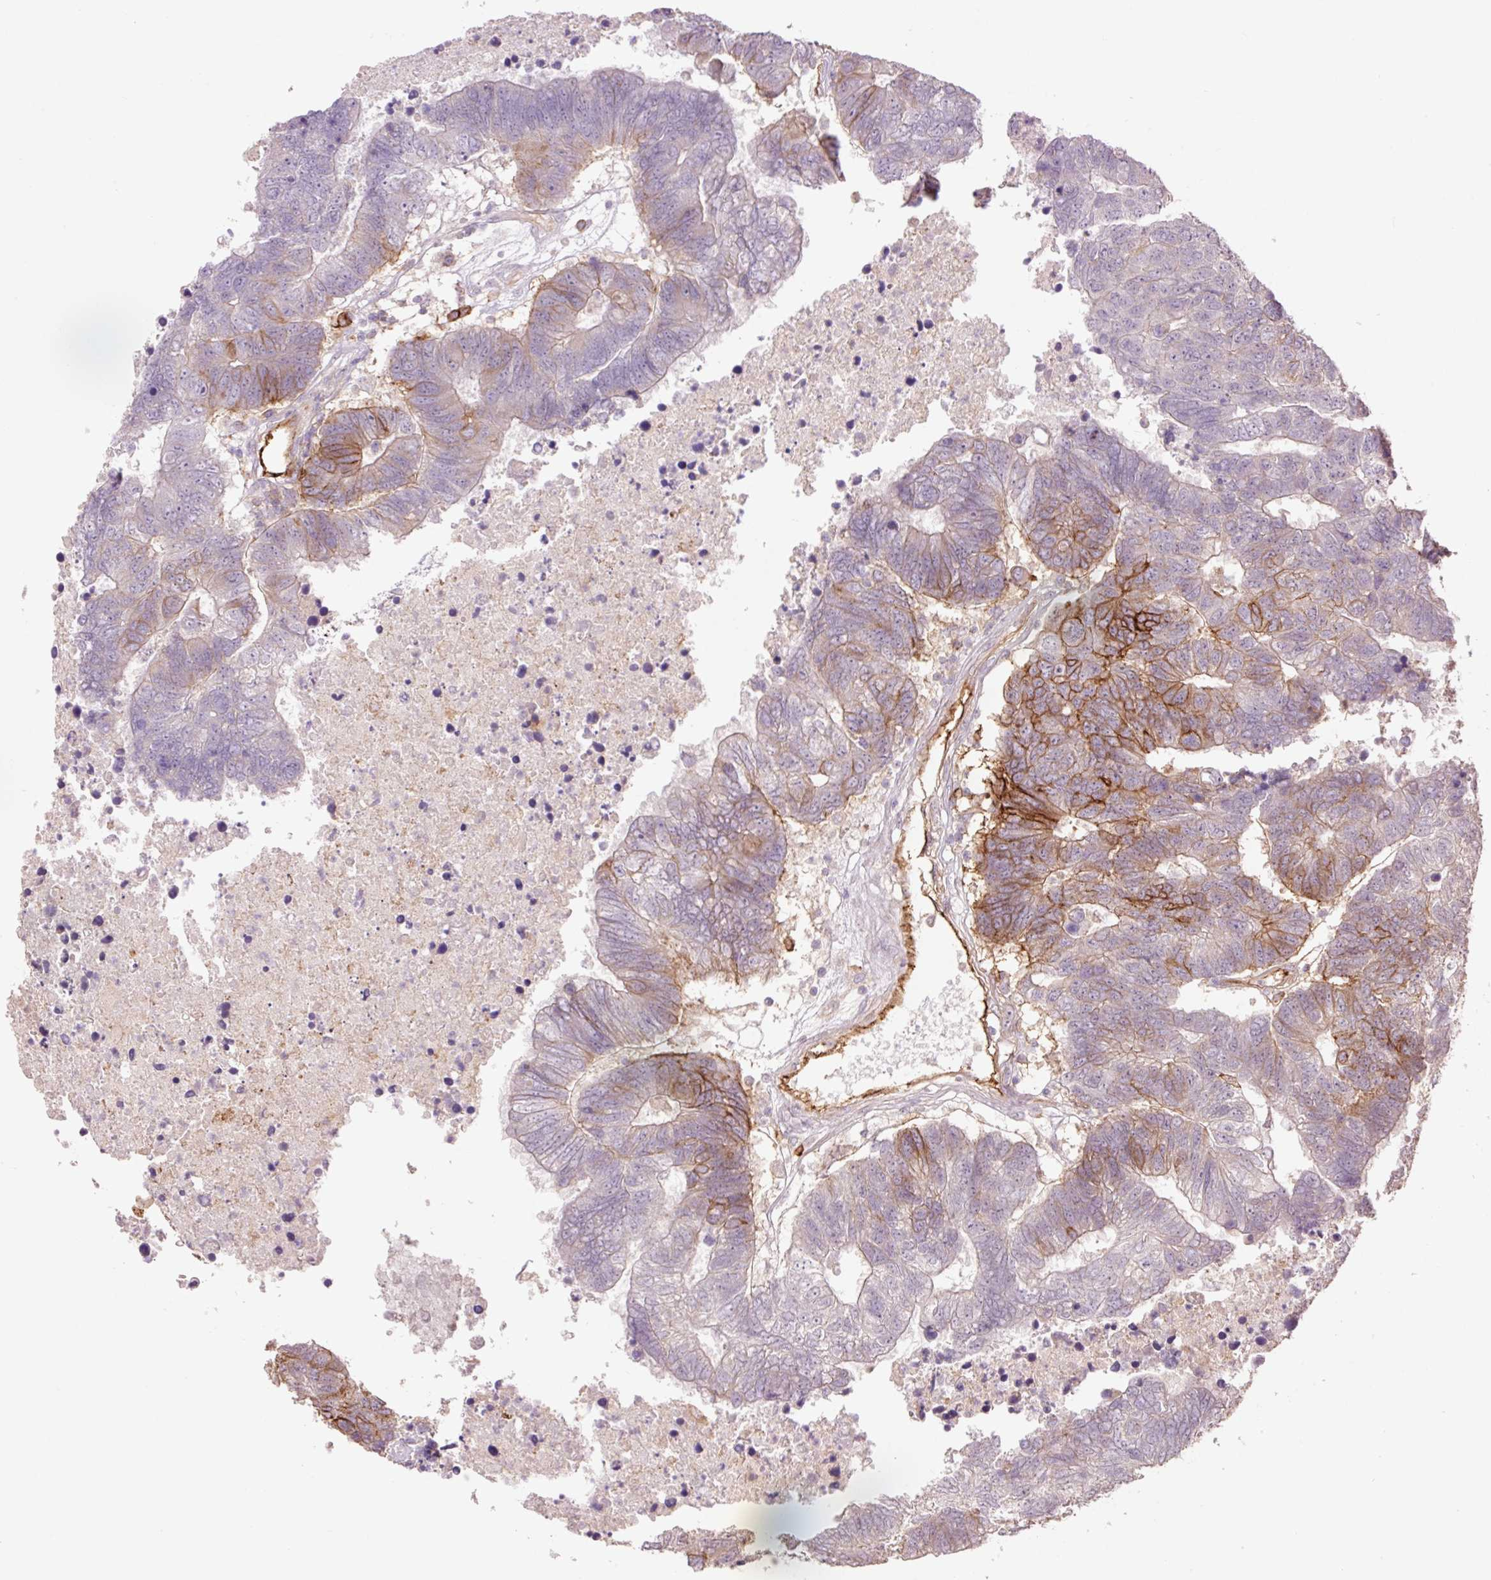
{"staining": {"intensity": "strong", "quantity": "25%-75%", "location": "cytoplasmic/membranous"}, "tissue": "colorectal cancer", "cell_type": "Tumor cells", "image_type": "cancer", "snomed": [{"axis": "morphology", "description": "Adenocarcinoma, NOS"}, {"axis": "topography", "description": "Colon"}], "caption": "Adenocarcinoma (colorectal) stained for a protein (brown) shows strong cytoplasmic/membranous positive positivity in about 25%-75% of tumor cells.", "gene": "SLC1A4", "patient": {"sex": "female", "age": 48}}